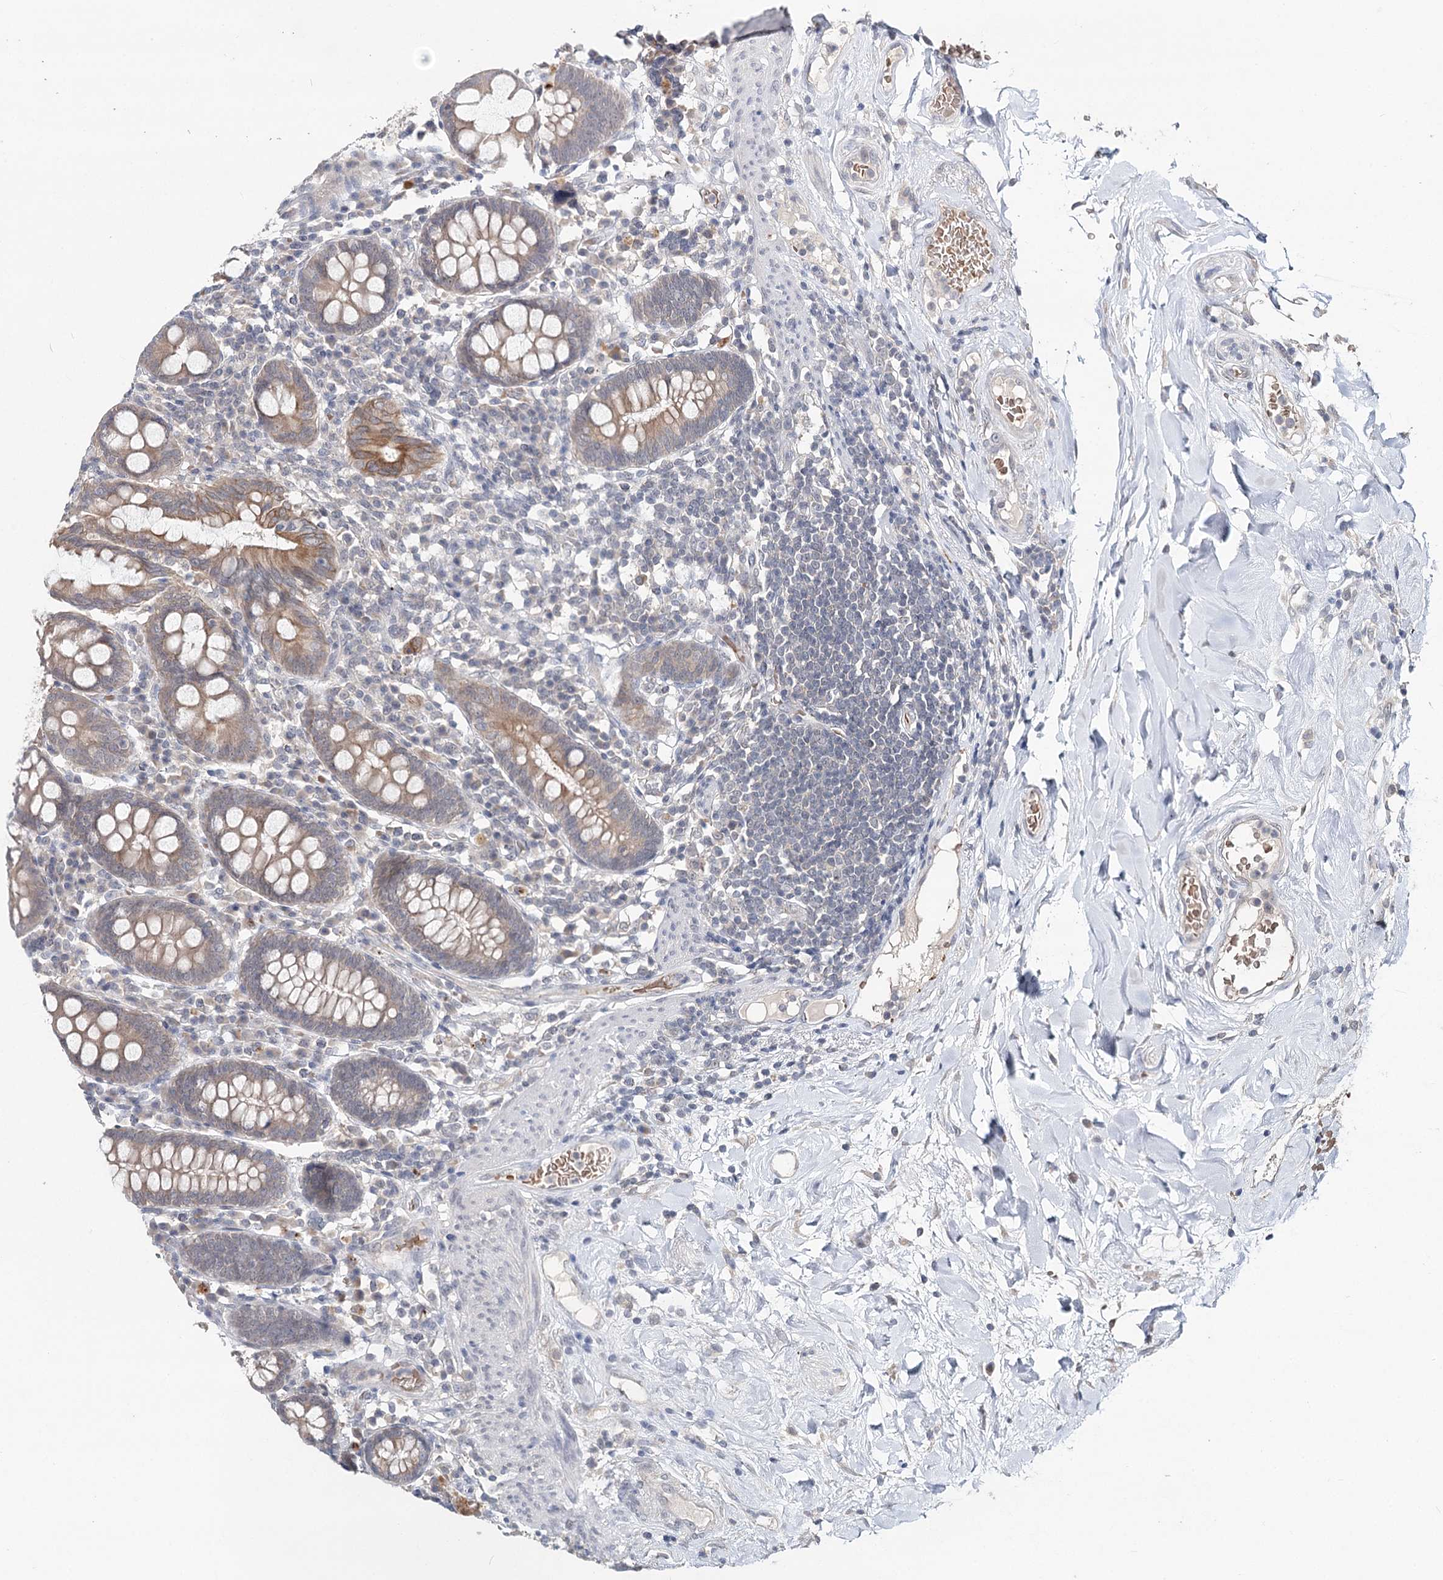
{"staining": {"intensity": "negative", "quantity": "none", "location": "none"}, "tissue": "colon", "cell_type": "Endothelial cells", "image_type": "normal", "snomed": [{"axis": "morphology", "description": "Normal tissue, NOS"}, {"axis": "topography", "description": "Colon"}], "caption": "DAB (3,3'-diaminobenzidine) immunohistochemical staining of normal human colon reveals no significant expression in endothelial cells.", "gene": "FBXO7", "patient": {"sex": "female", "age": 79}}